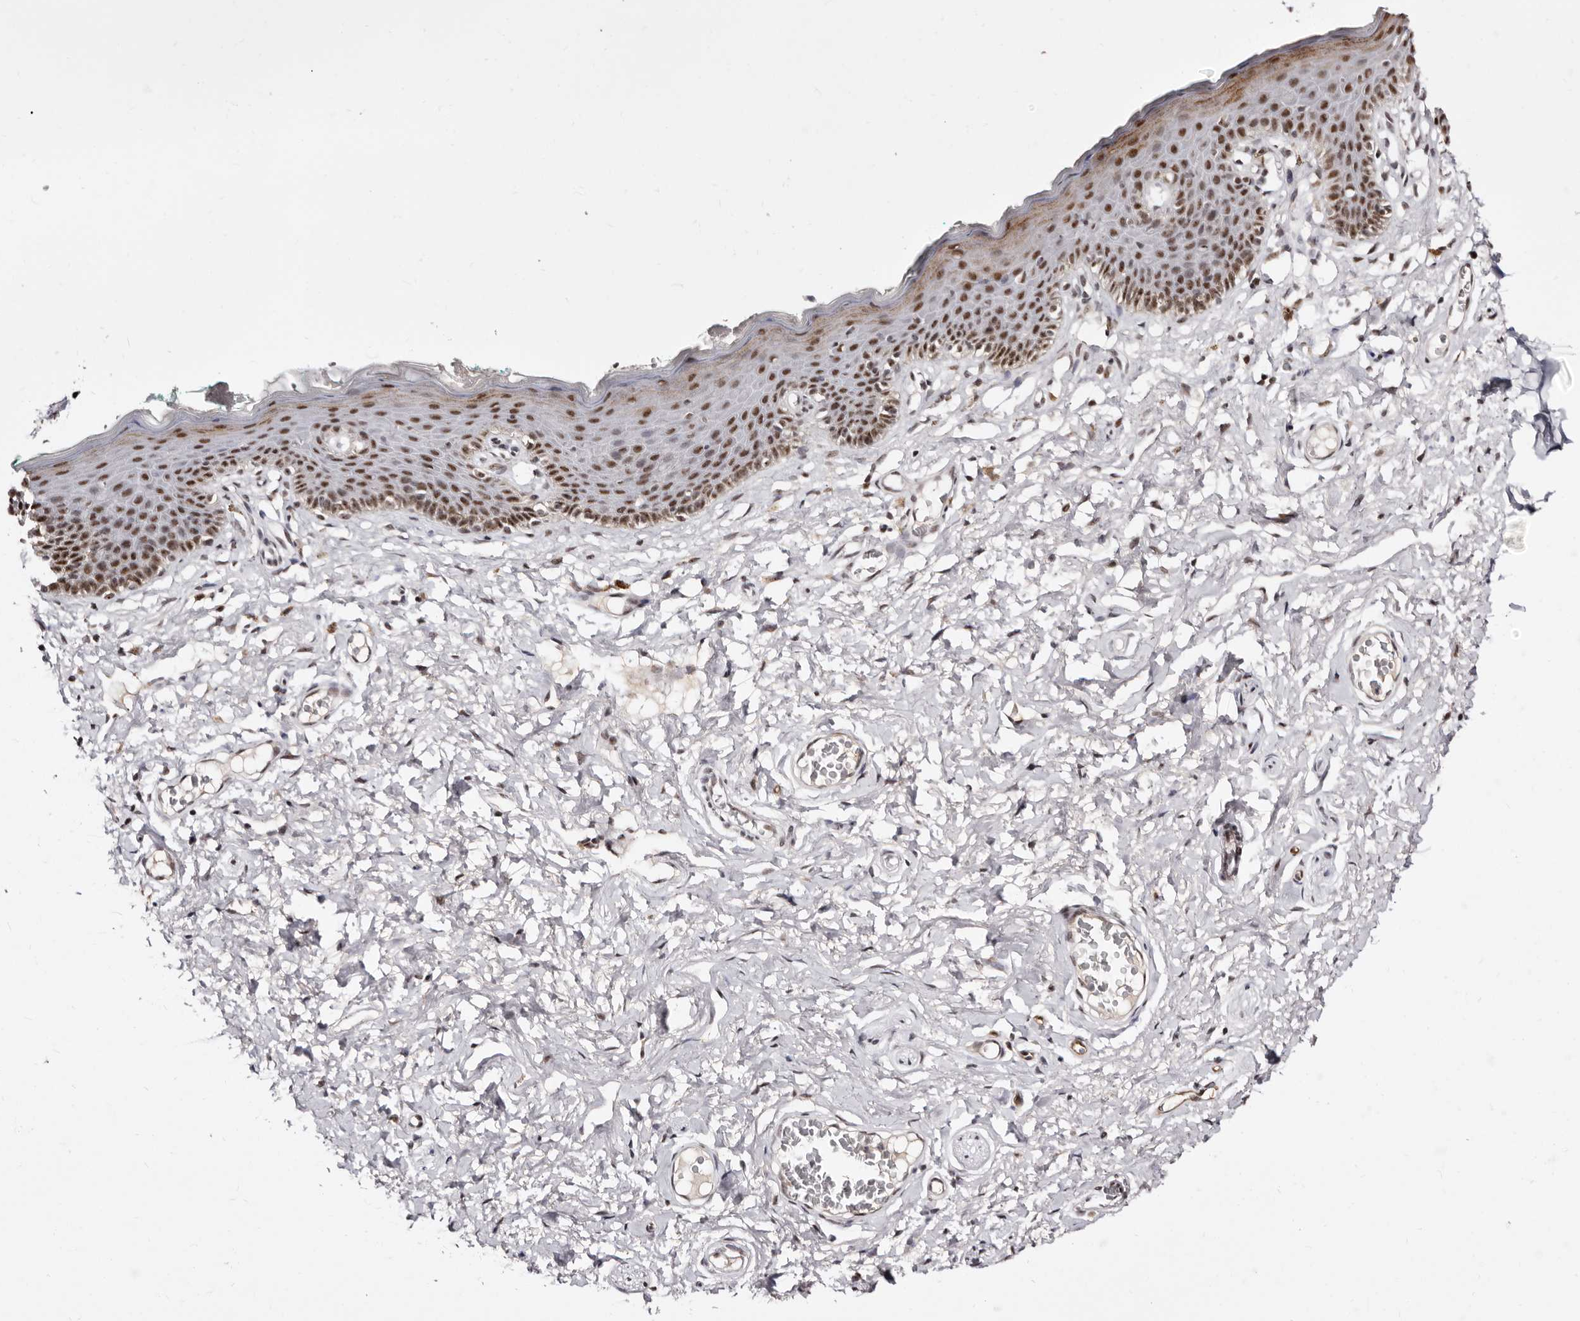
{"staining": {"intensity": "strong", "quantity": ">75%", "location": "nuclear"}, "tissue": "skin", "cell_type": "Epidermal cells", "image_type": "normal", "snomed": [{"axis": "morphology", "description": "Normal tissue, NOS"}, {"axis": "topography", "description": "Vulva"}], "caption": "Immunohistochemistry (IHC) of benign human skin shows high levels of strong nuclear expression in about >75% of epidermal cells.", "gene": "ANAPC11", "patient": {"sex": "female", "age": 66}}